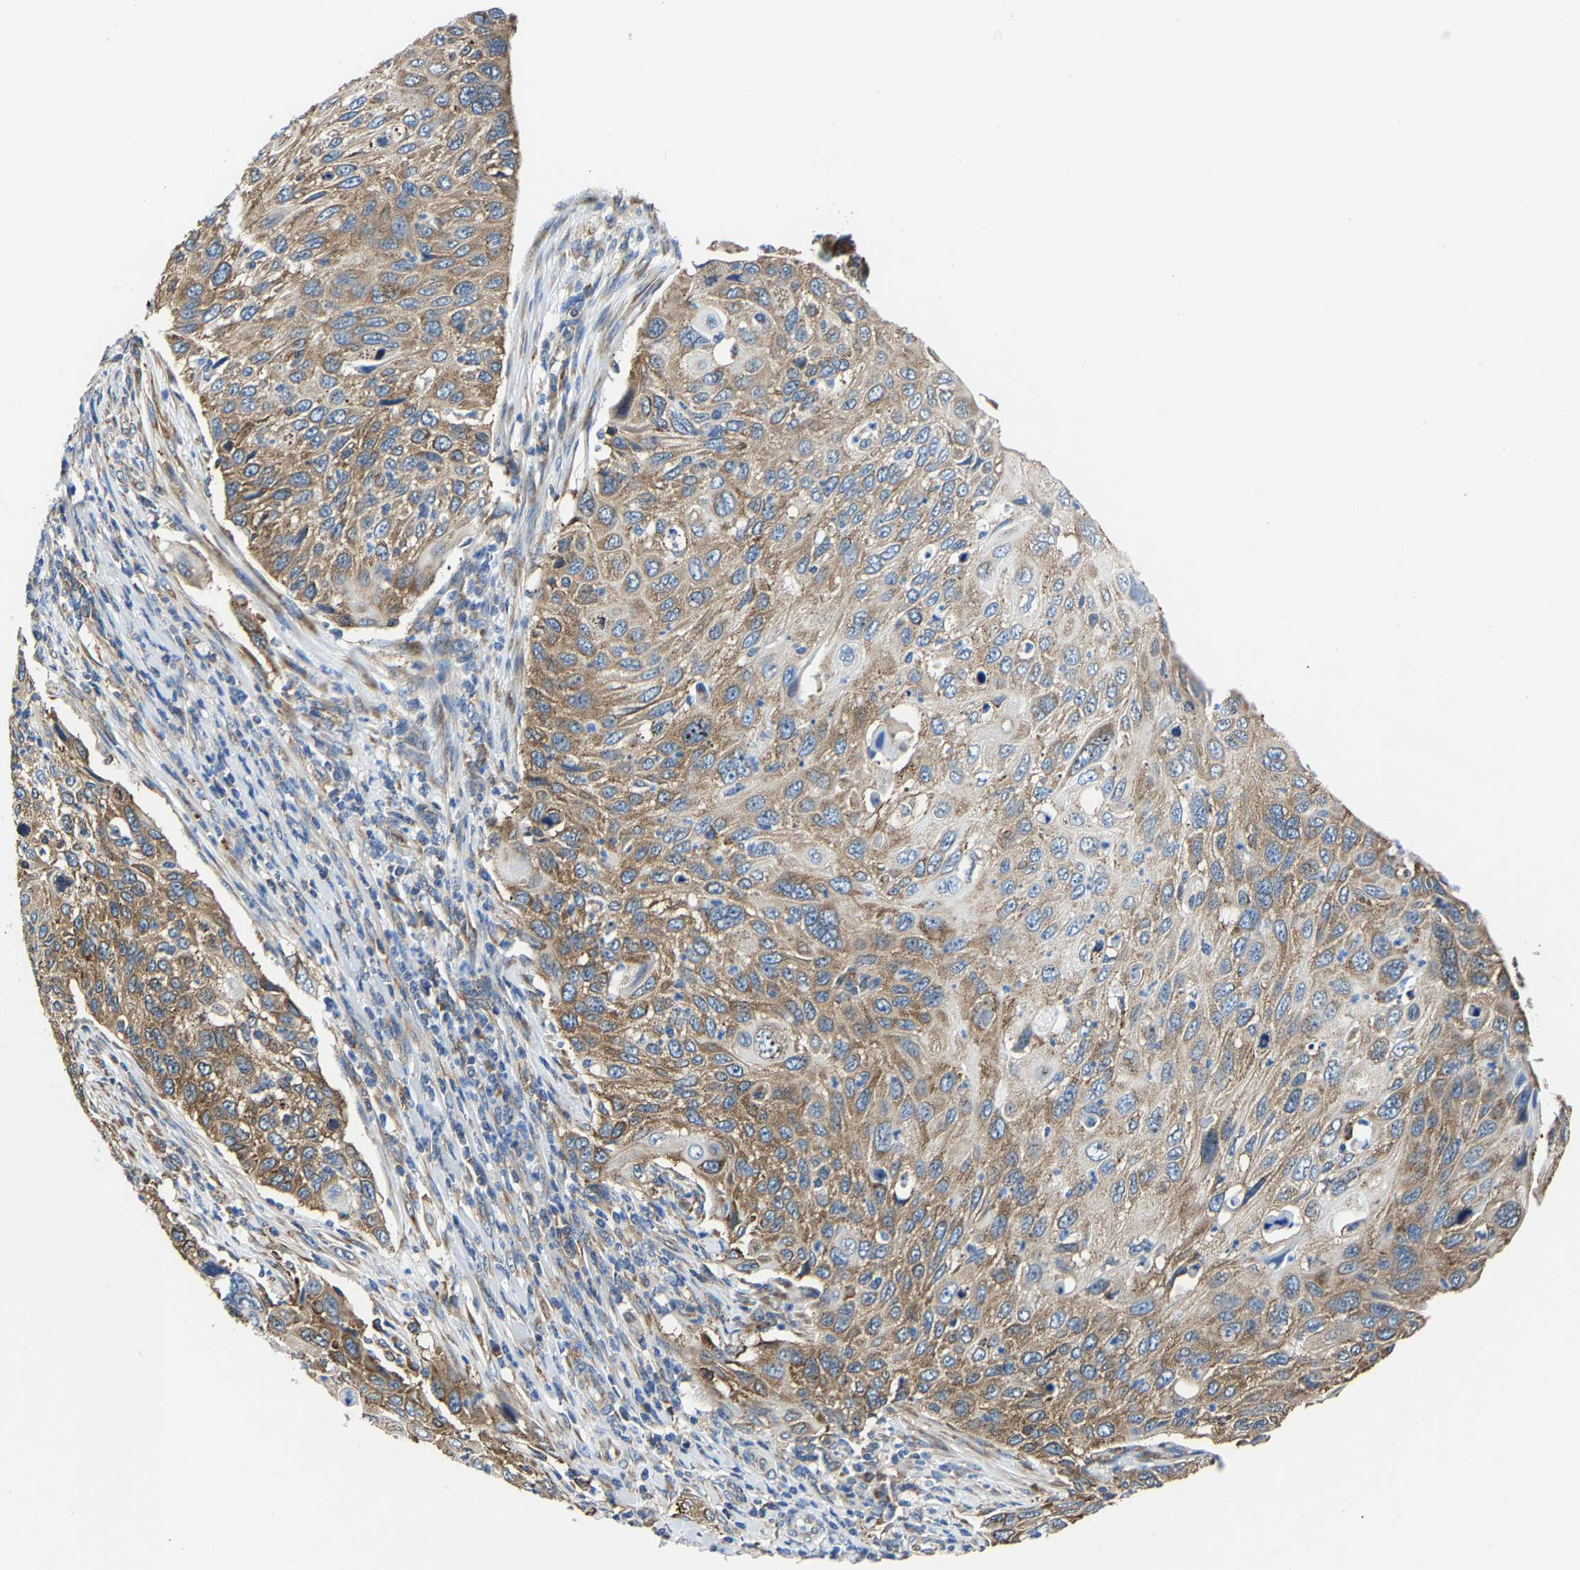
{"staining": {"intensity": "strong", "quantity": ">75%", "location": "cytoplasmic/membranous"}, "tissue": "cervical cancer", "cell_type": "Tumor cells", "image_type": "cancer", "snomed": [{"axis": "morphology", "description": "Squamous cell carcinoma, NOS"}, {"axis": "topography", "description": "Cervix"}], "caption": "Brown immunohistochemical staining in human squamous cell carcinoma (cervical) reveals strong cytoplasmic/membranous staining in about >75% of tumor cells.", "gene": "G3BP2", "patient": {"sex": "female", "age": 70}}